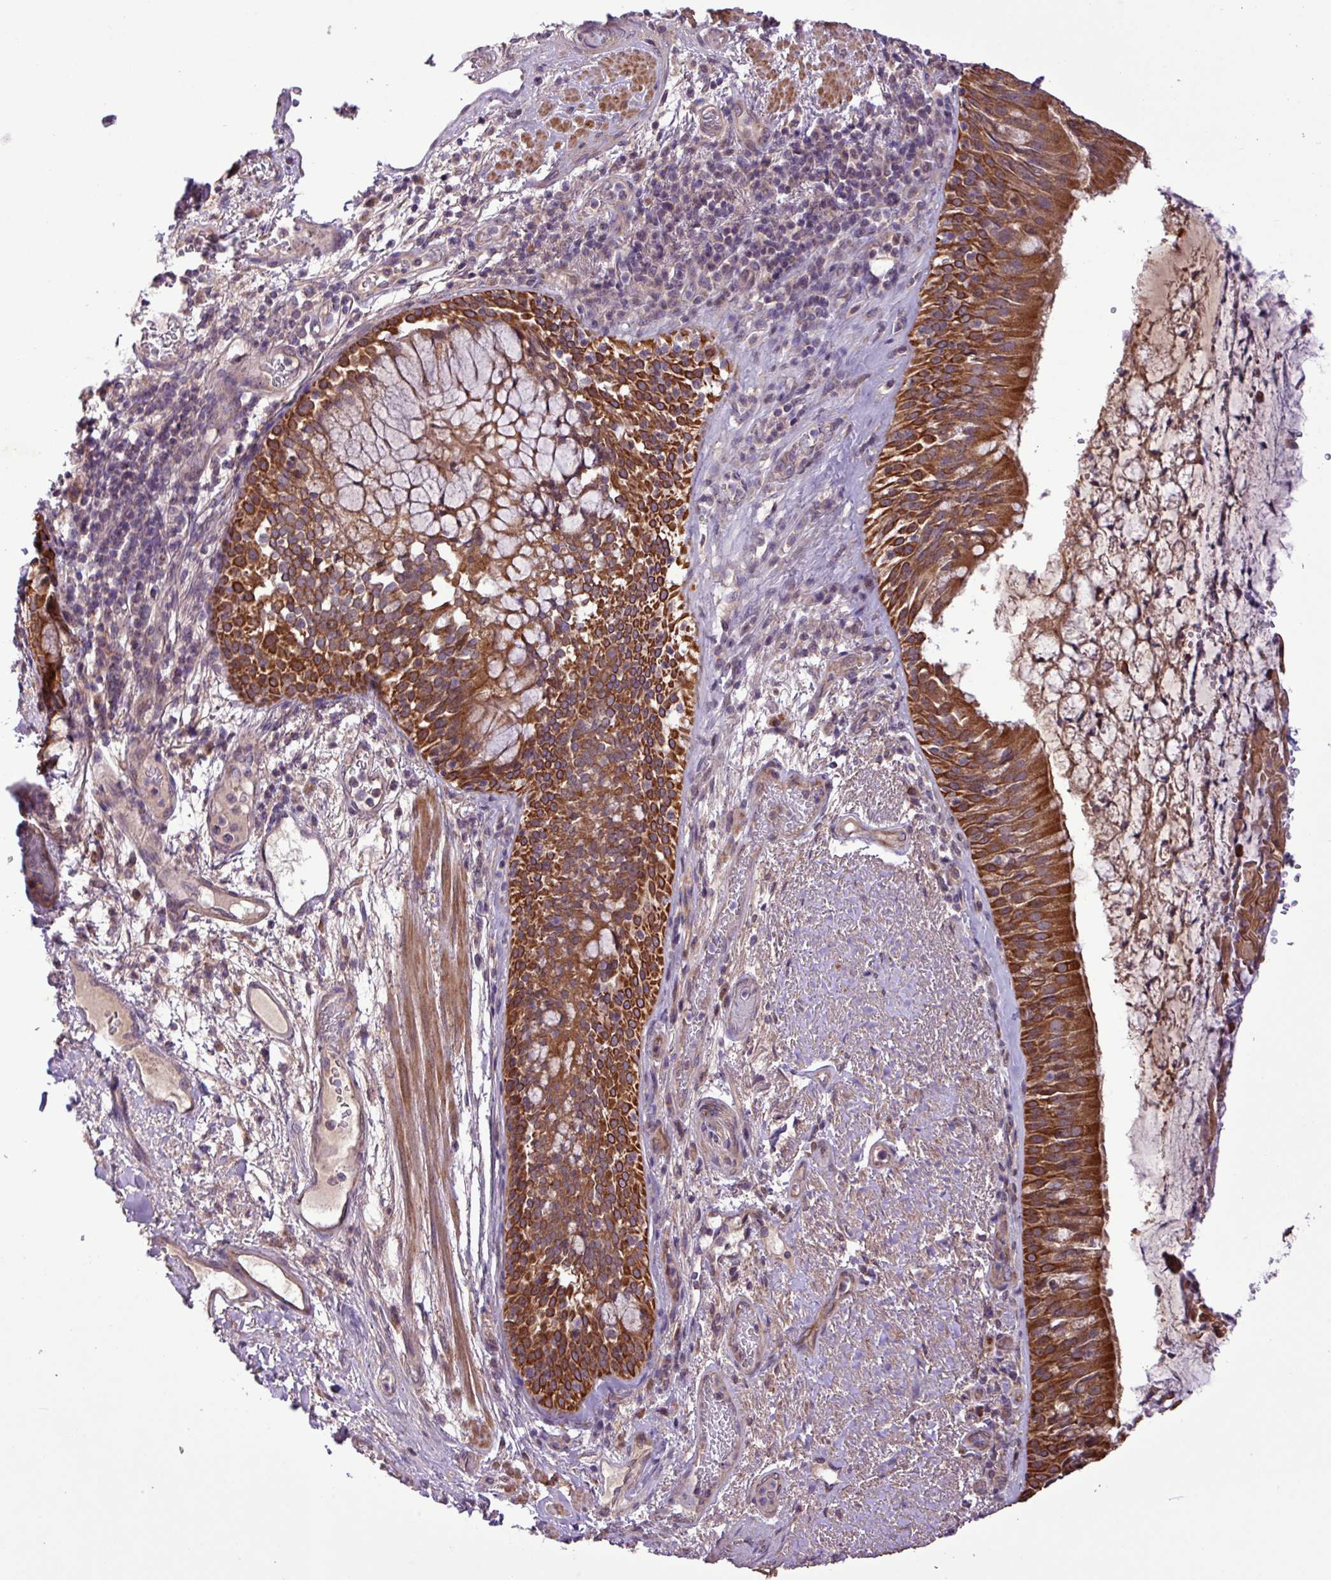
{"staining": {"intensity": "strong", "quantity": ">75%", "location": "cytoplasmic/membranous"}, "tissue": "bronchus", "cell_type": "Respiratory epithelial cells", "image_type": "normal", "snomed": [{"axis": "morphology", "description": "Normal tissue, NOS"}, {"axis": "topography", "description": "Cartilage tissue"}, {"axis": "topography", "description": "Bronchus"}], "caption": "High-magnification brightfield microscopy of normal bronchus stained with DAB (3,3'-diaminobenzidine) (brown) and counterstained with hematoxylin (blue). respiratory epithelial cells exhibit strong cytoplasmic/membranous staining is seen in about>75% of cells. Using DAB (3,3'-diaminobenzidine) (brown) and hematoxylin (blue) stains, captured at high magnification using brightfield microscopy.", "gene": "TIMM10B", "patient": {"sex": "male", "age": 63}}